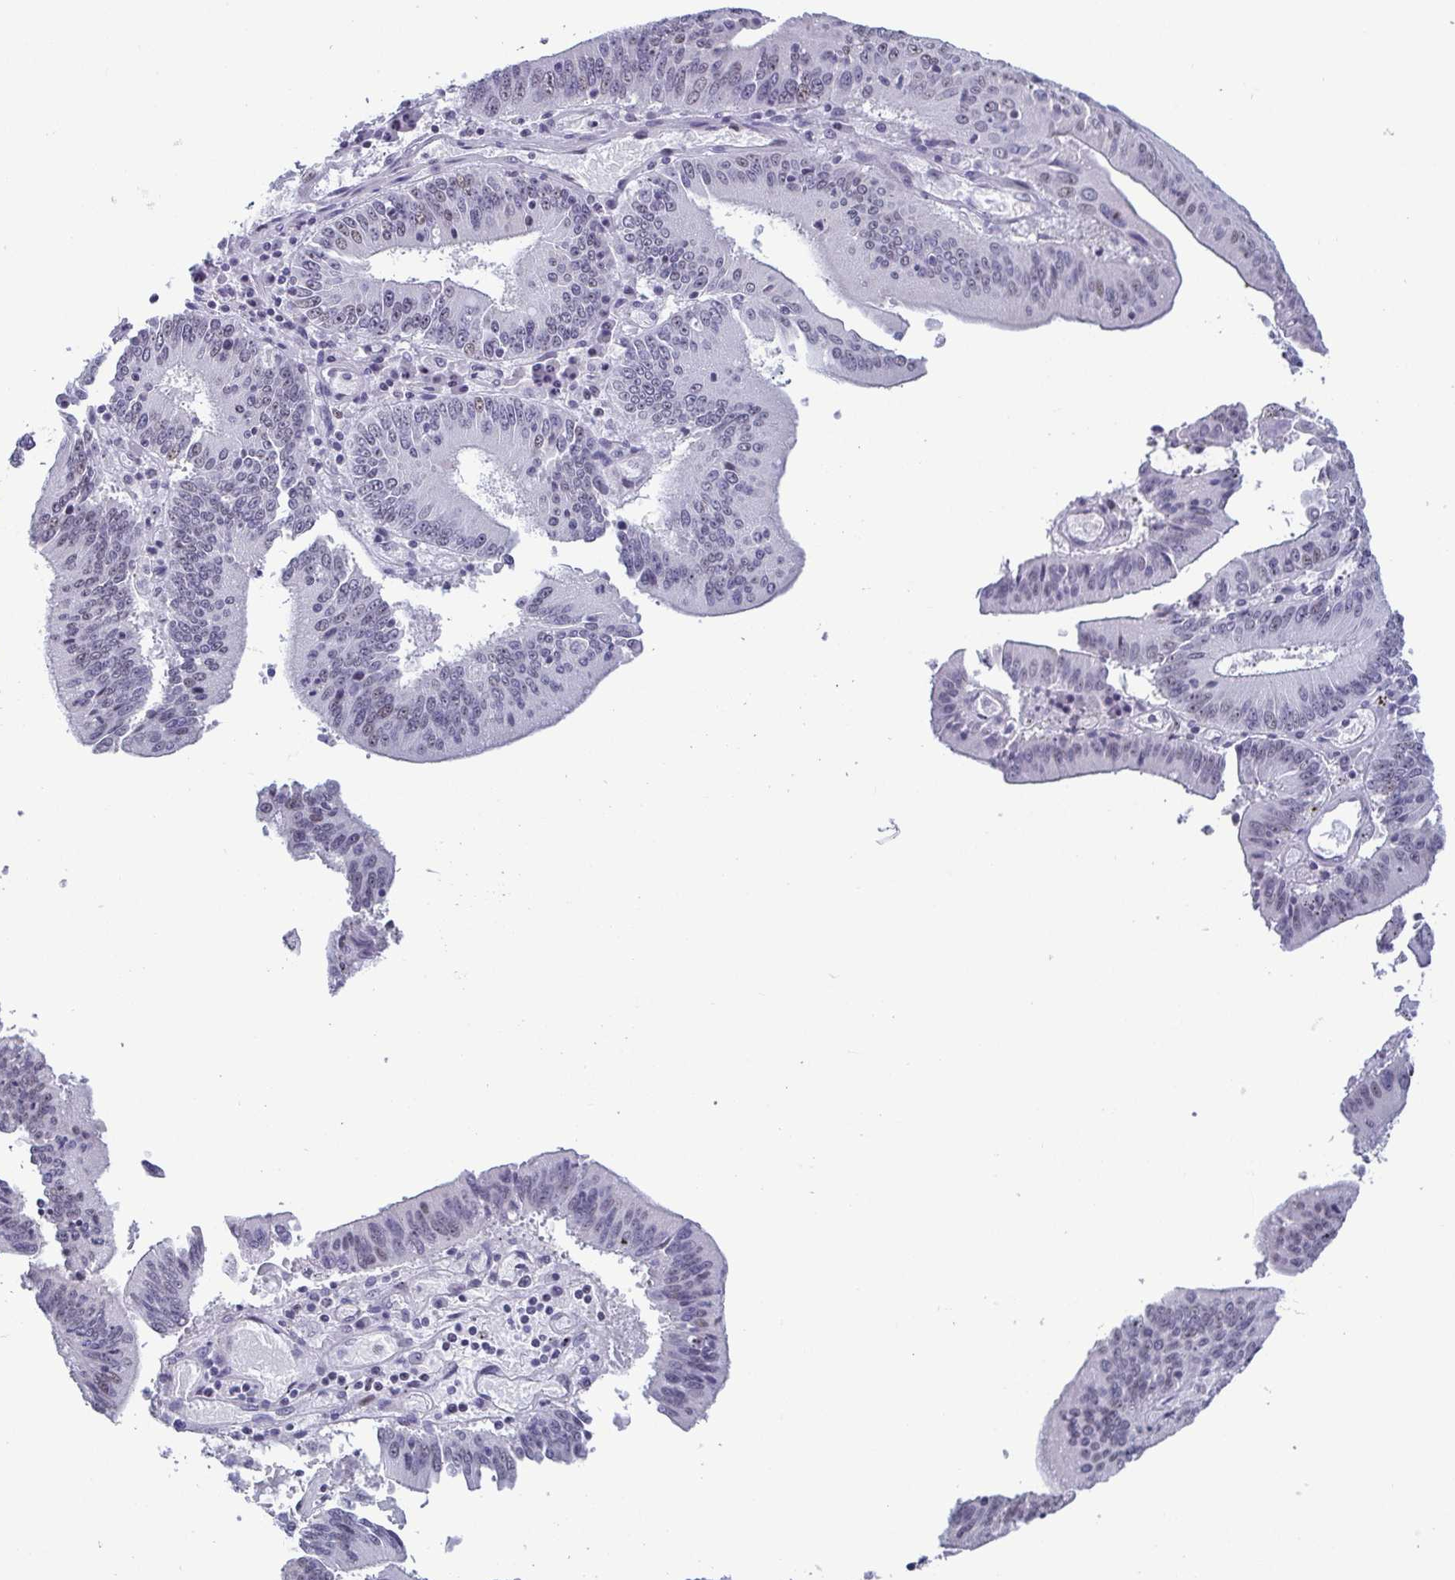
{"staining": {"intensity": "negative", "quantity": "none", "location": "none"}, "tissue": "stomach cancer", "cell_type": "Tumor cells", "image_type": "cancer", "snomed": [{"axis": "morphology", "description": "Adenocarcinoma, NOS"}, {"axis": "topography", "description": "Stomach, upper"}], "caption": "This micrograph is of stomach adenocarcinoma stained with IHC to label a protein in brown with the nuclei are counter-stained blue. There is no positivity in tumor cells.", "gene": "BZW1", "patient": {"sex": "male", "age": 68}}